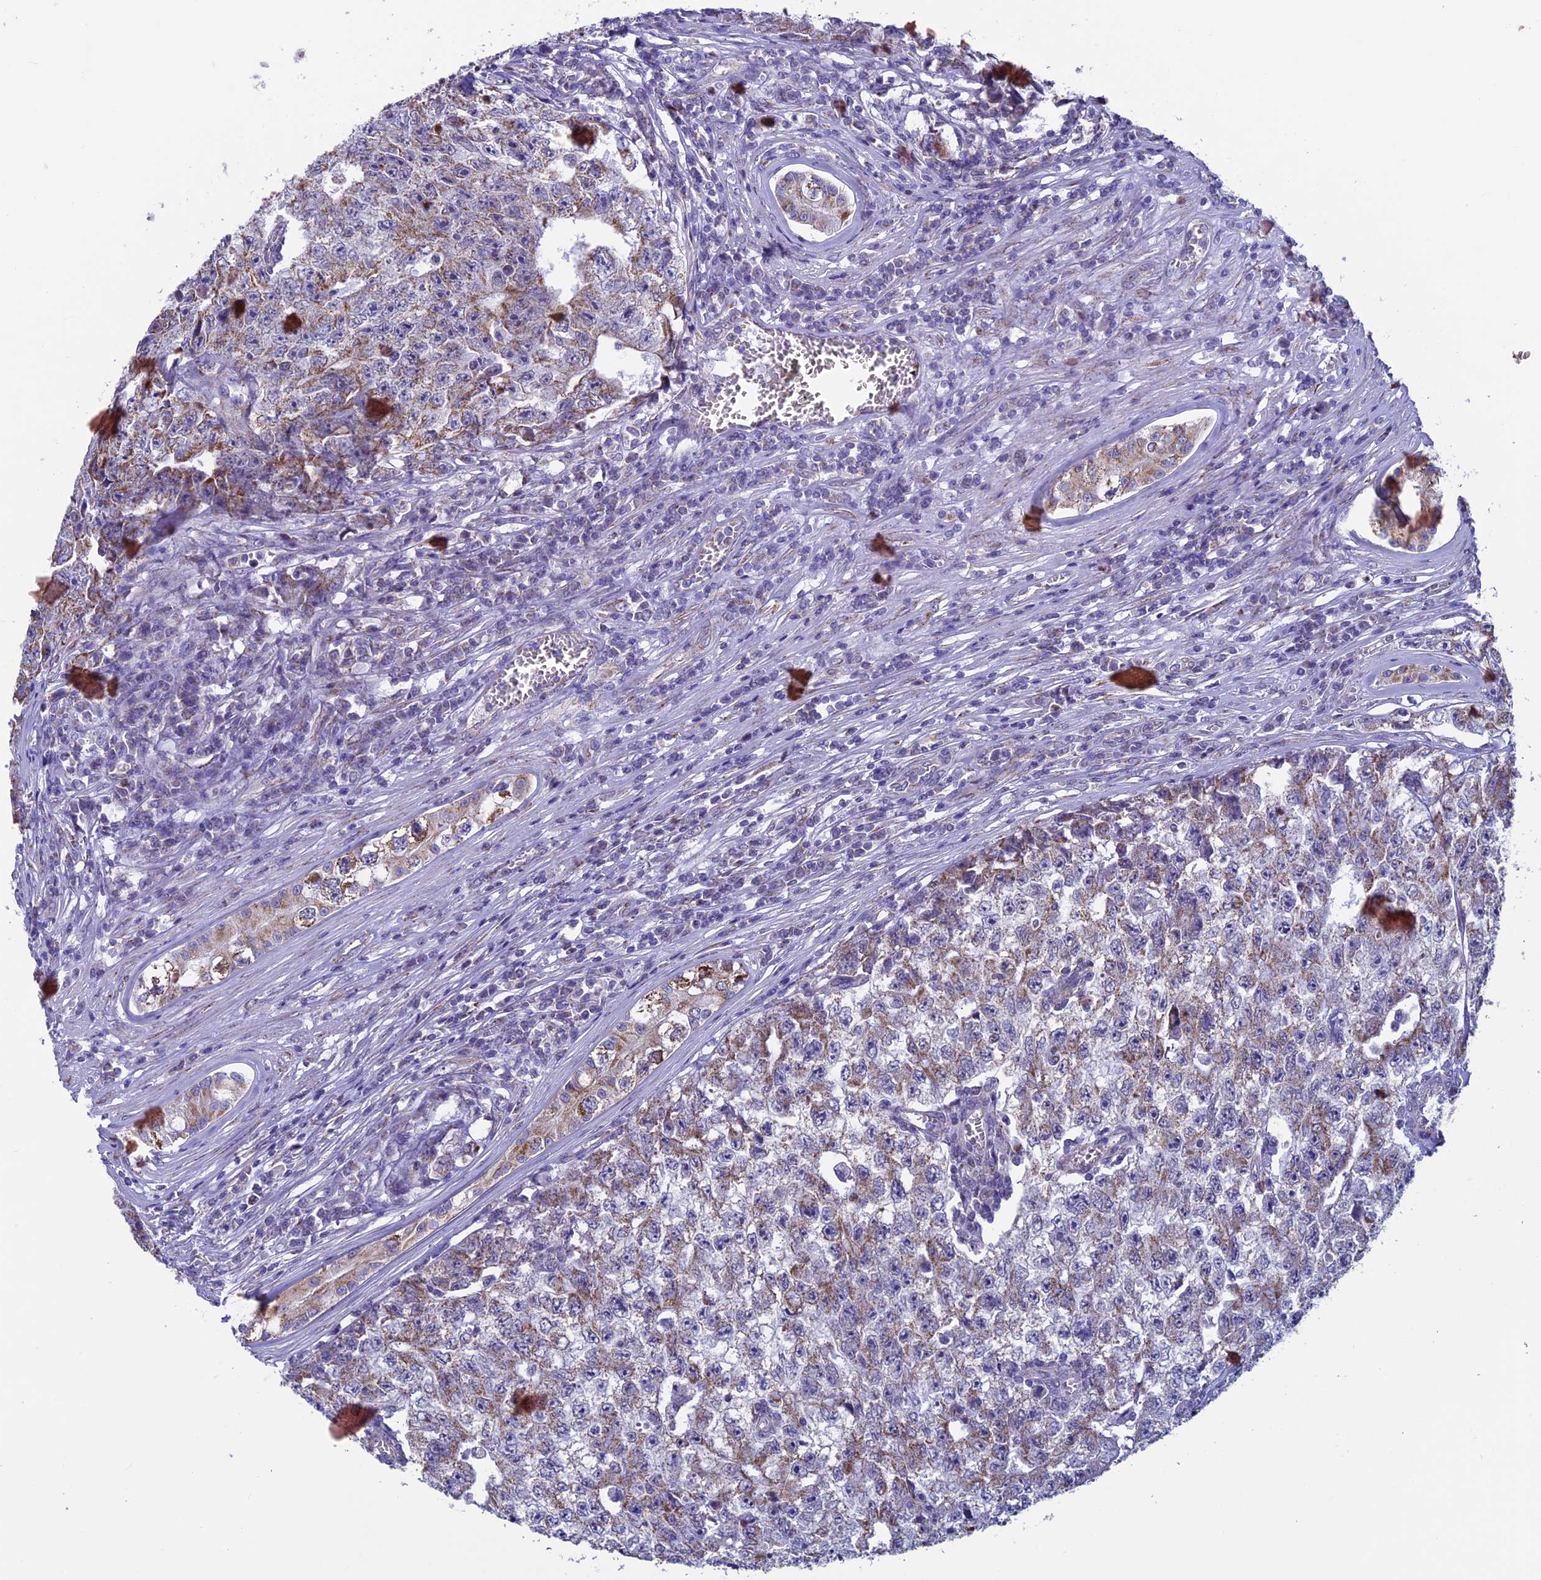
{"staining": {"intensity": "moderate", "quantity": "<25%", "location": "cytoplasmic/membranous"}, "tissue": "testis cancer", "cell_type": "Tumor cells", "image_type": "cancer", "snomed": [{"axis": "morphology", "description": "Carcinoma, Embryonal, NOS"}, {"axis": "topography", "description": "Testis"}], "caption": "Embryonal carcinoma (testis) stained with immunohistochemistry (IHC) displays moderate cytoplasmic/membranous staining in about <25% of tumor cells.", "gene": "MFSD12", "patient": {"sex": "male", "age": 17}}